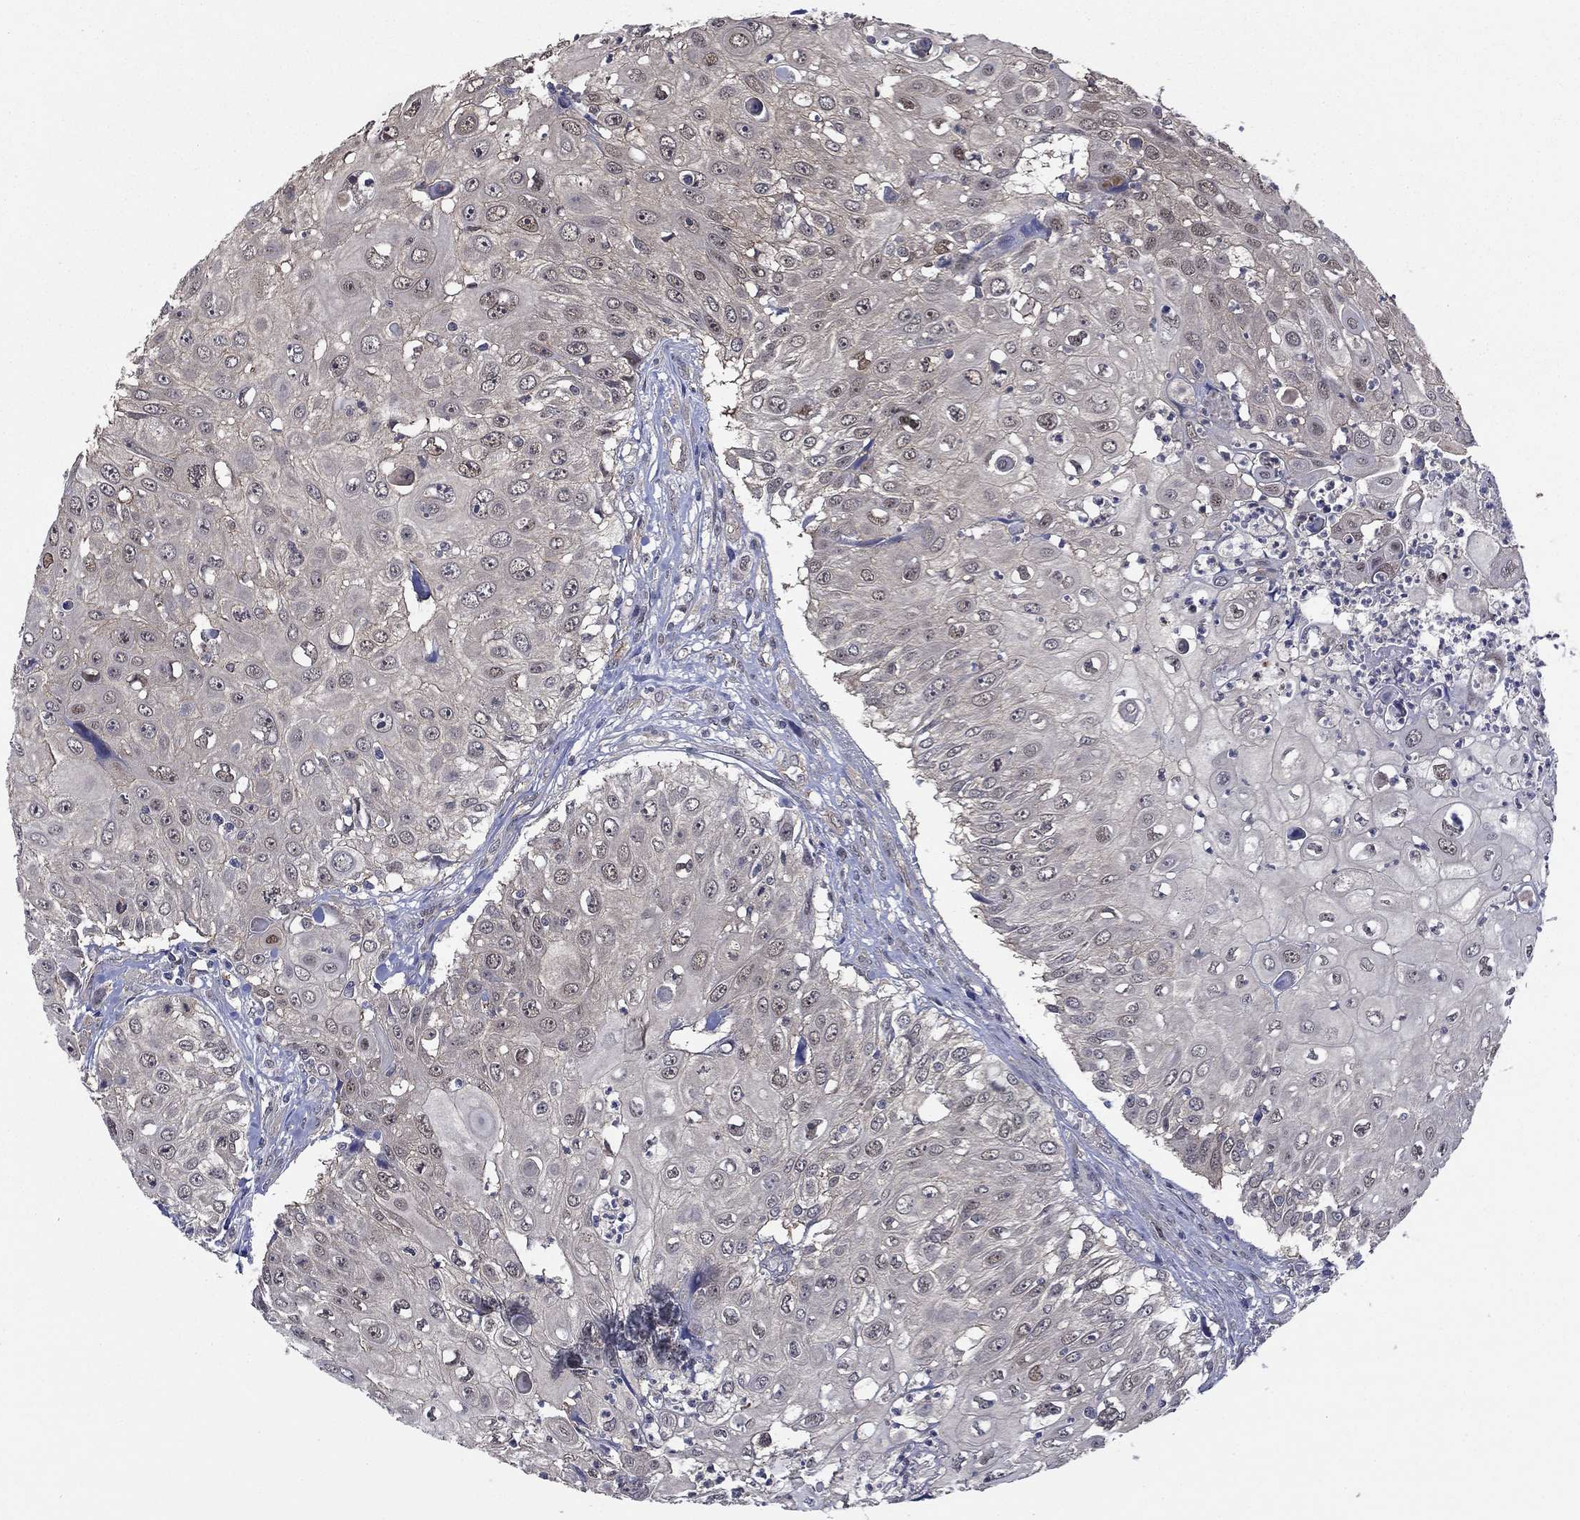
{"staining": {"intensity": "negative", "quantity": "none", "location": "none"}, "tissue": "urothelial cancer", "cell_type": "Tumor cells", "image_type": "cancer", "snomed": [{"axis": "morphology", "description": "Urothelial carcinoma, High grade"}, {"axis": "topography", "description": "Urinary bladder"}], "caption": "Urothelial cancer was stained to show a protein in brown. There is no significant expression in tumor cells.", "gene": "RNF114", "patient": {"sex": "female", "age": 79}}